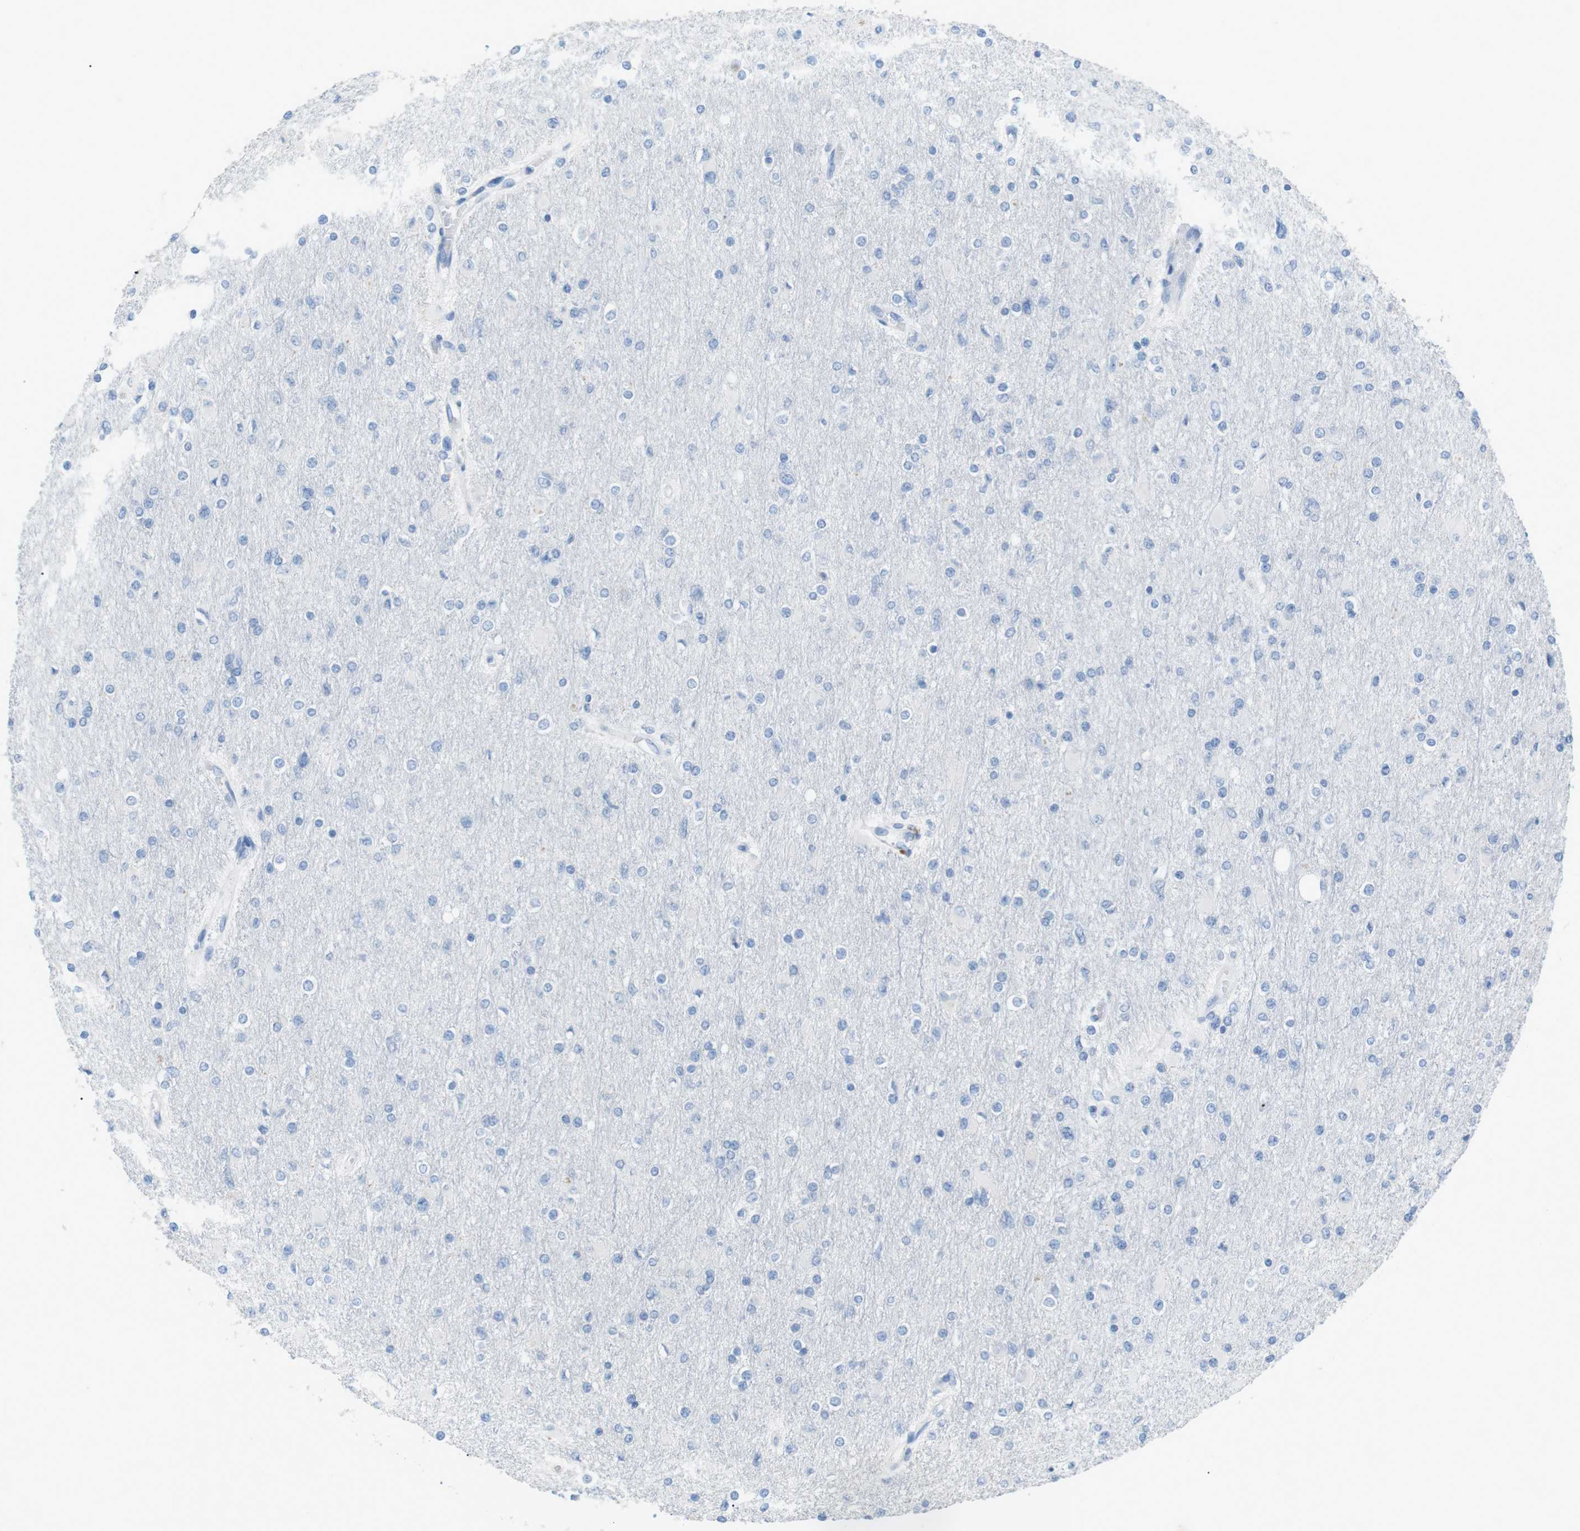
{"staining": {"intensity": "negative", "quantity": "none", "location": "none"}, "tissue": "glioma", "cell_type": "Tumor cells", "image_type": "cancer", "snomed": [{"axis": "morphology", "description": "Glioma, malignant, High grade"}, {"axis": "topography", "description": "Cerebral cortex"}], "caption": "Protein analysis of high-grade glioma (malignant) reveals no significant staining in tumor cells.", "gene": "SALL4", "patient": {"sex": "female", "age": 36}}